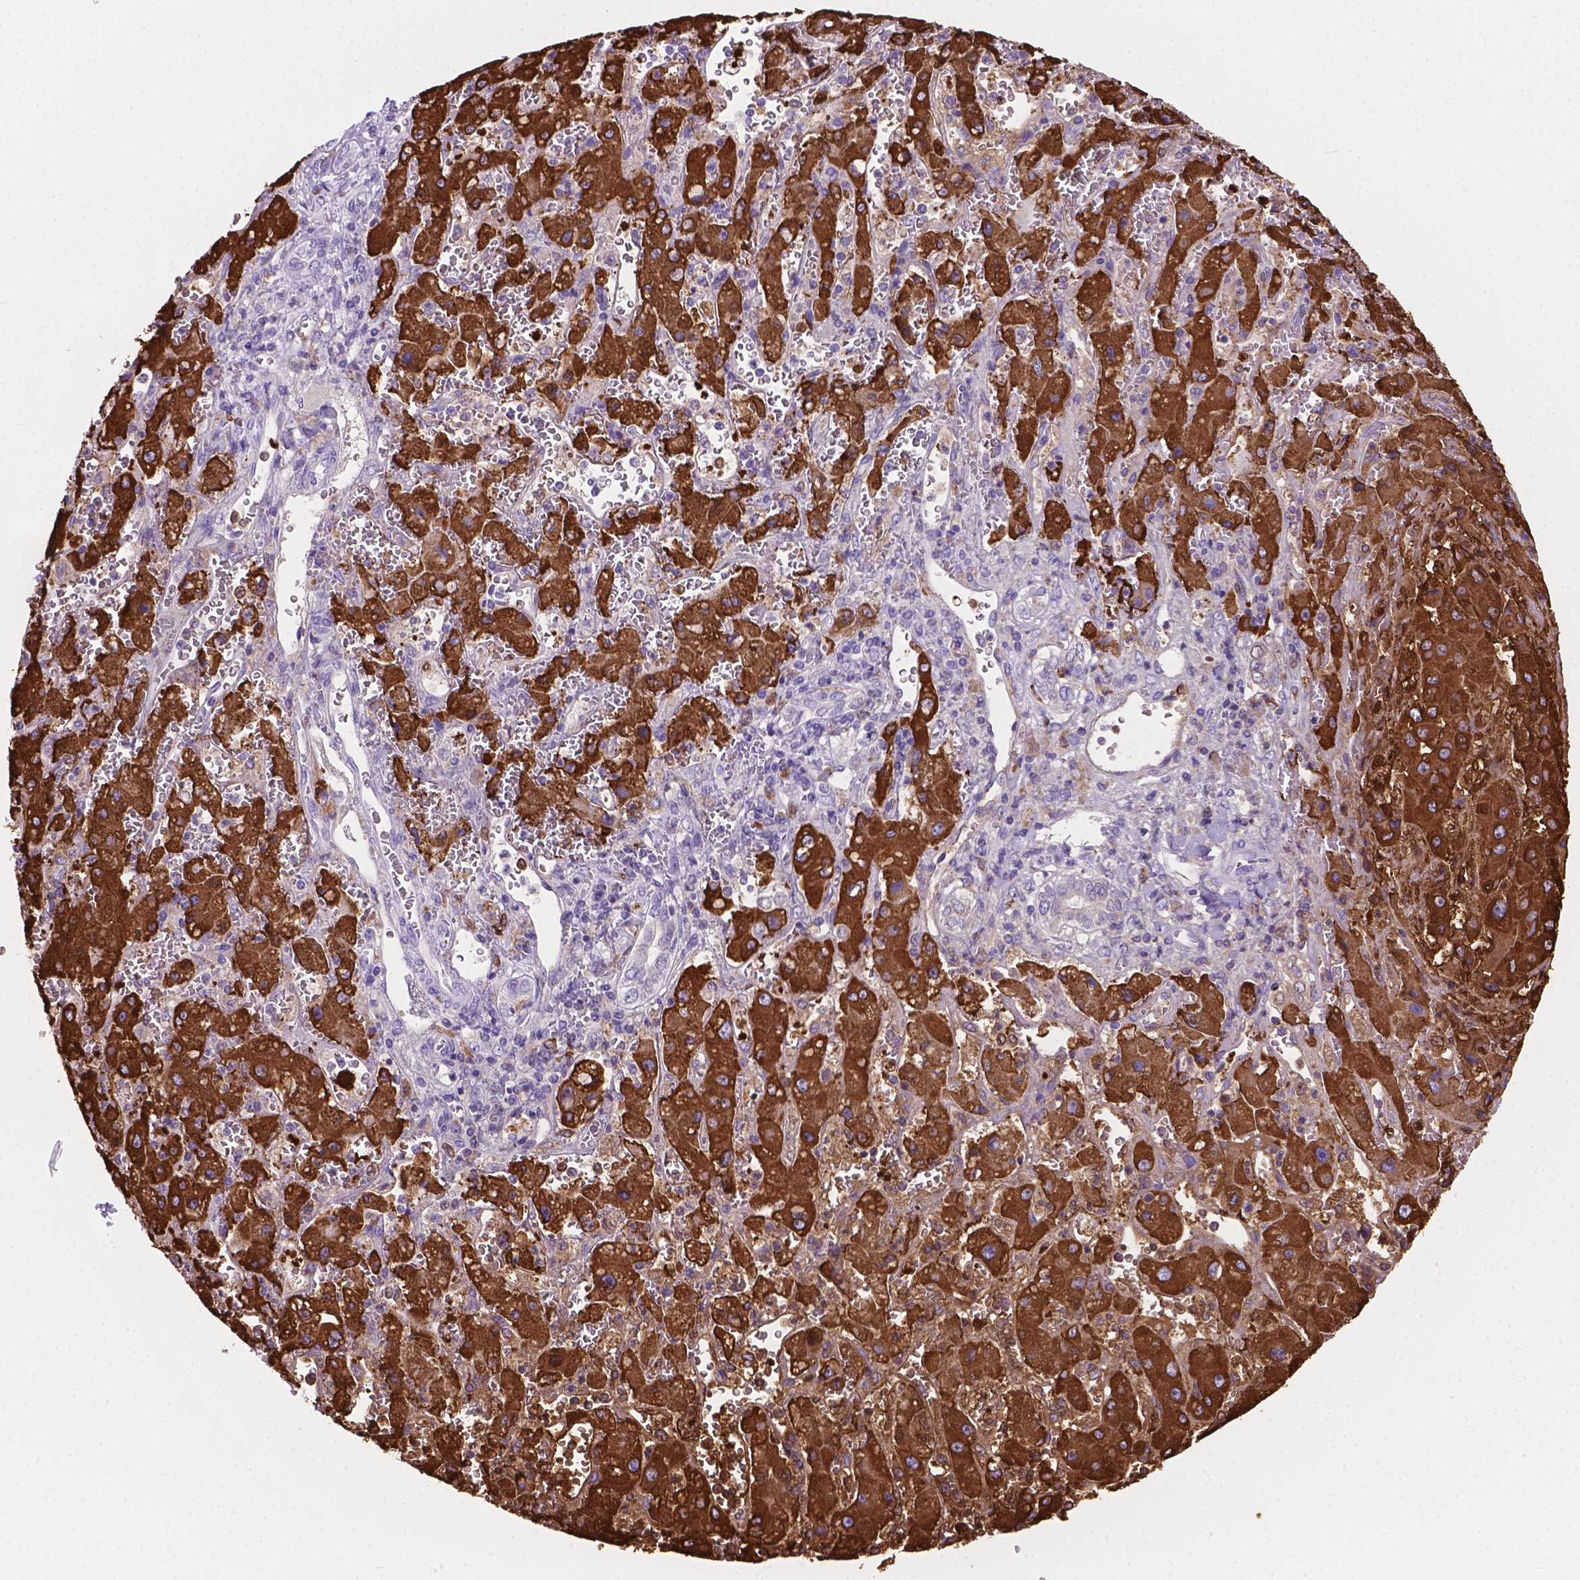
{"staining": {"intensity": "strong", "quantity": ">75%", "location": "cytoplasmic/membranous"}, "tissue": "liver cancer", "cell_type": "Tumor cells", "image_type": "cancer", "snomed": [{"axis": "morphology", "description": "Carcinoma, Hepatocellular, NOS"}, {"axis": "topography", "description": "Liver"}], "caption": "A high amount of strong cytoplasmic/membranous staining is seen in about >75% of tumor cells in liver hepatocellular carcinoma tissue.", "gene": "MACF1", "patient": {"sex": "female", "age": 73}}